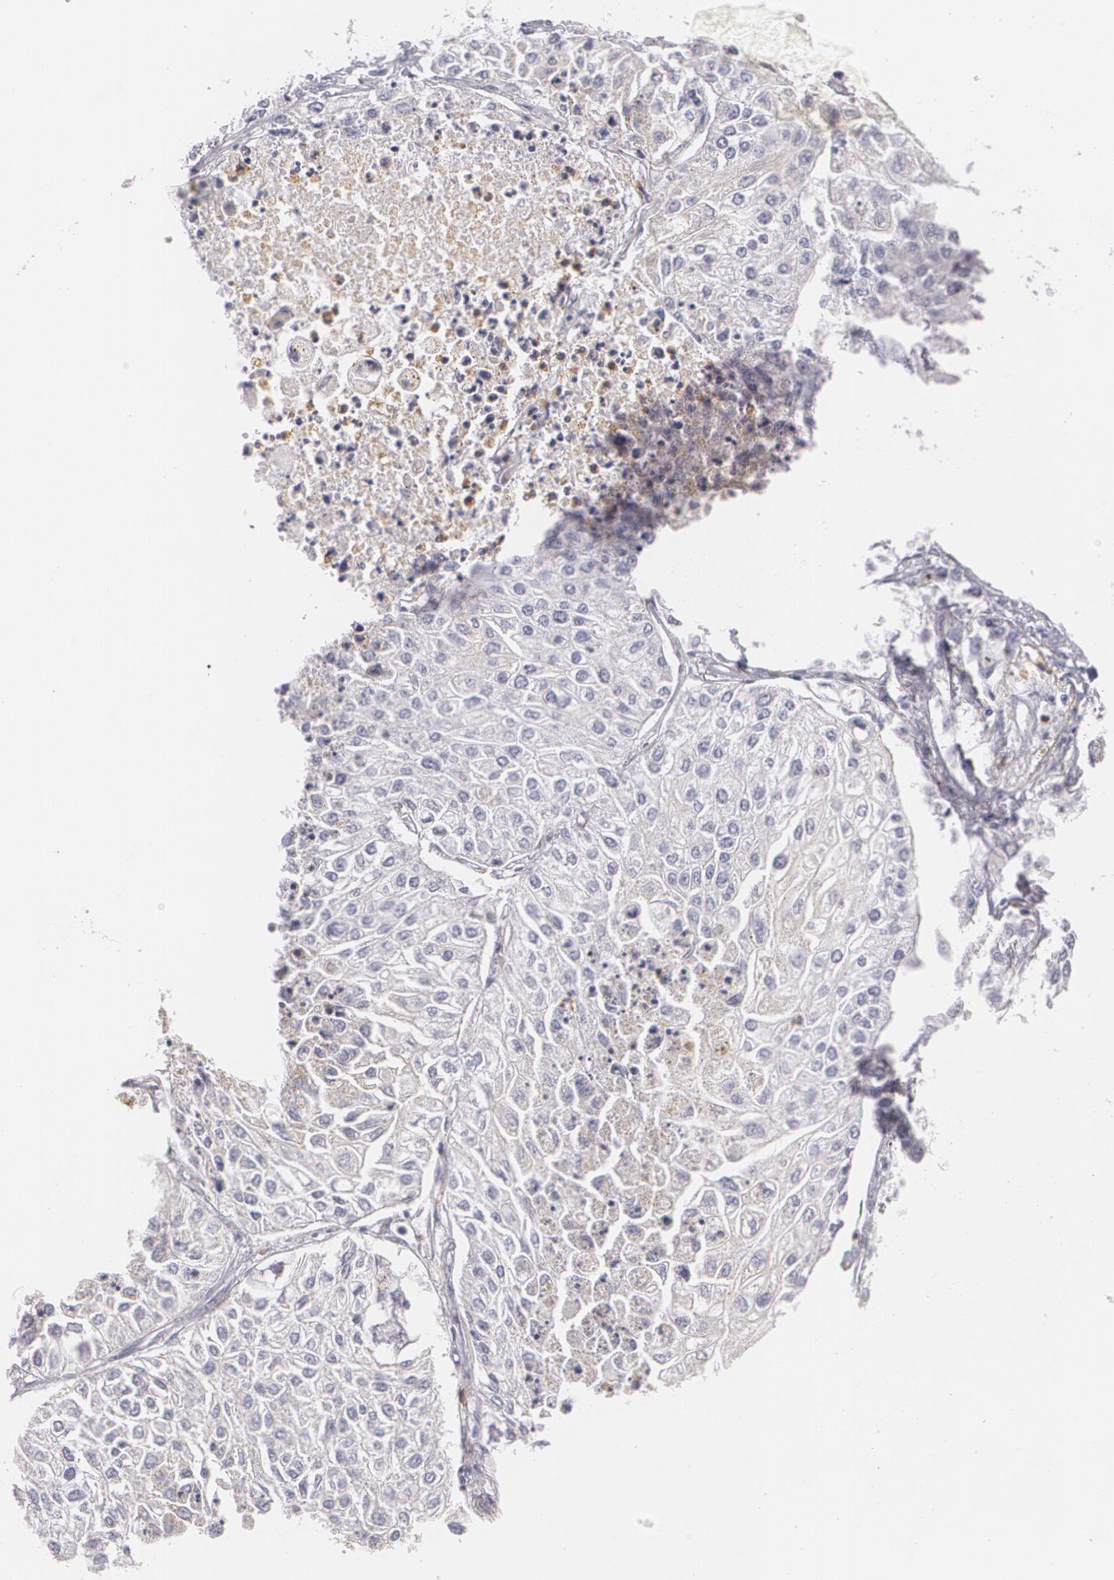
{"staining": {"intensity": "negative", "quantity": "none", "location": "none"}, "tissue": "lung cancer", "cell_type": "Tumor cells", "image_type": "cancer", "snomed": [{"axis": "morphology", "description": "Squamous cell carcinoma, NOS"}, {"axis": "topography", "description": "Lung"}], "caption": "Lung squamous cell carcinoma was stained to show a protein in brown. There is no significant staining in tumor cells.", "gene": "FAM181A", "patient": {"sex": "male", "age": 75}}